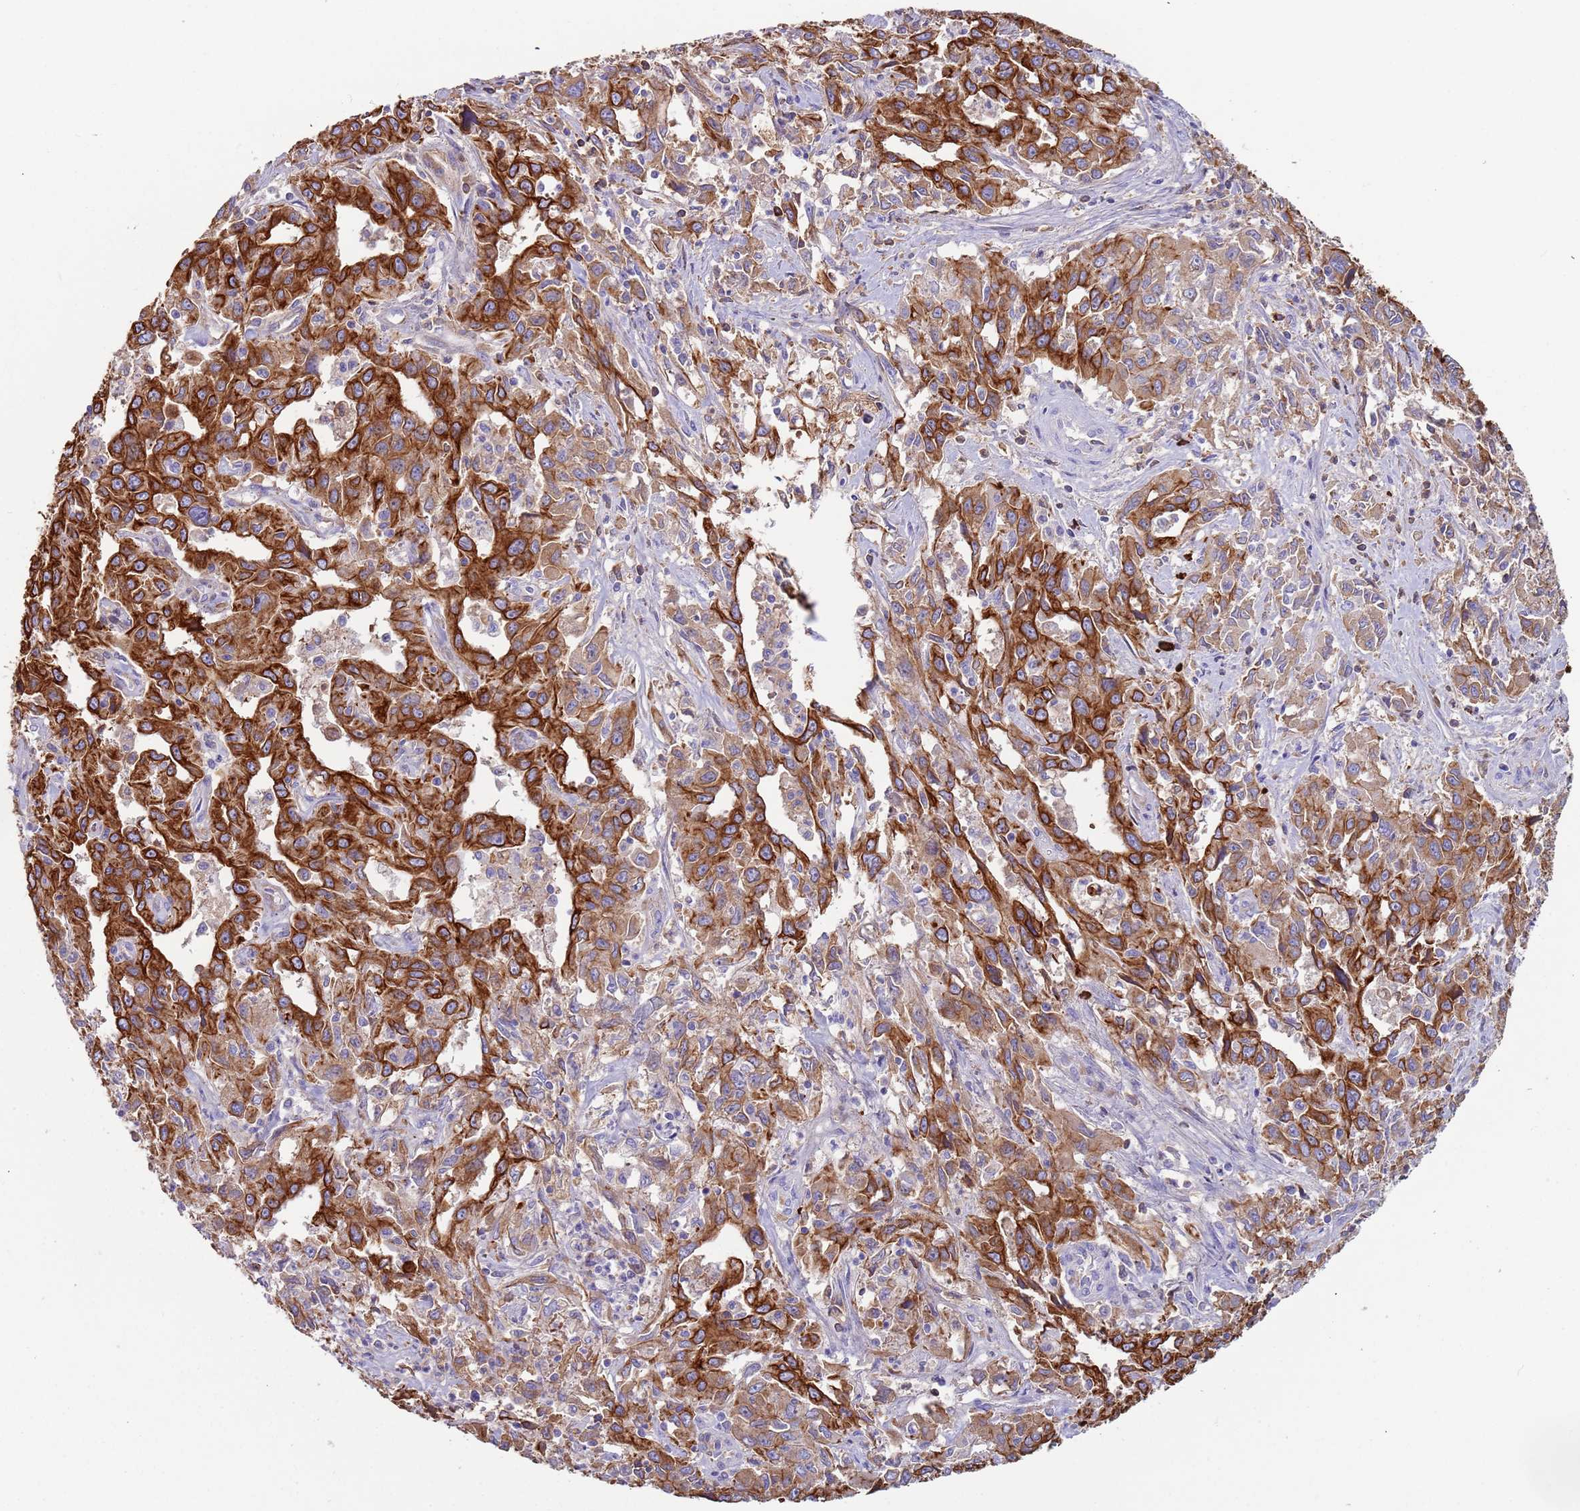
{"staining": {"intensity": "strong", "quantity": "25%-75%", "location": "cytoplasmic/membranous"}, "tissue": "liver cancer", "cell_type": "Tumor cells", "image_type": "cancer", "snomed": [{"axis": "morphology", "description": "Carcinoma, Hepatocellular, NOS"}, {"axis": "topography", "description": "Liver"}], "caption": "Liver hepatocellular carcinoma stained with a brown dye demonstrates strong cytoplasmic/membranous positive positivity in approximately 25%-75% of tumor cells.", "gene": "CYSLTR2", "patient": {"sex": "male", "age": 63}}